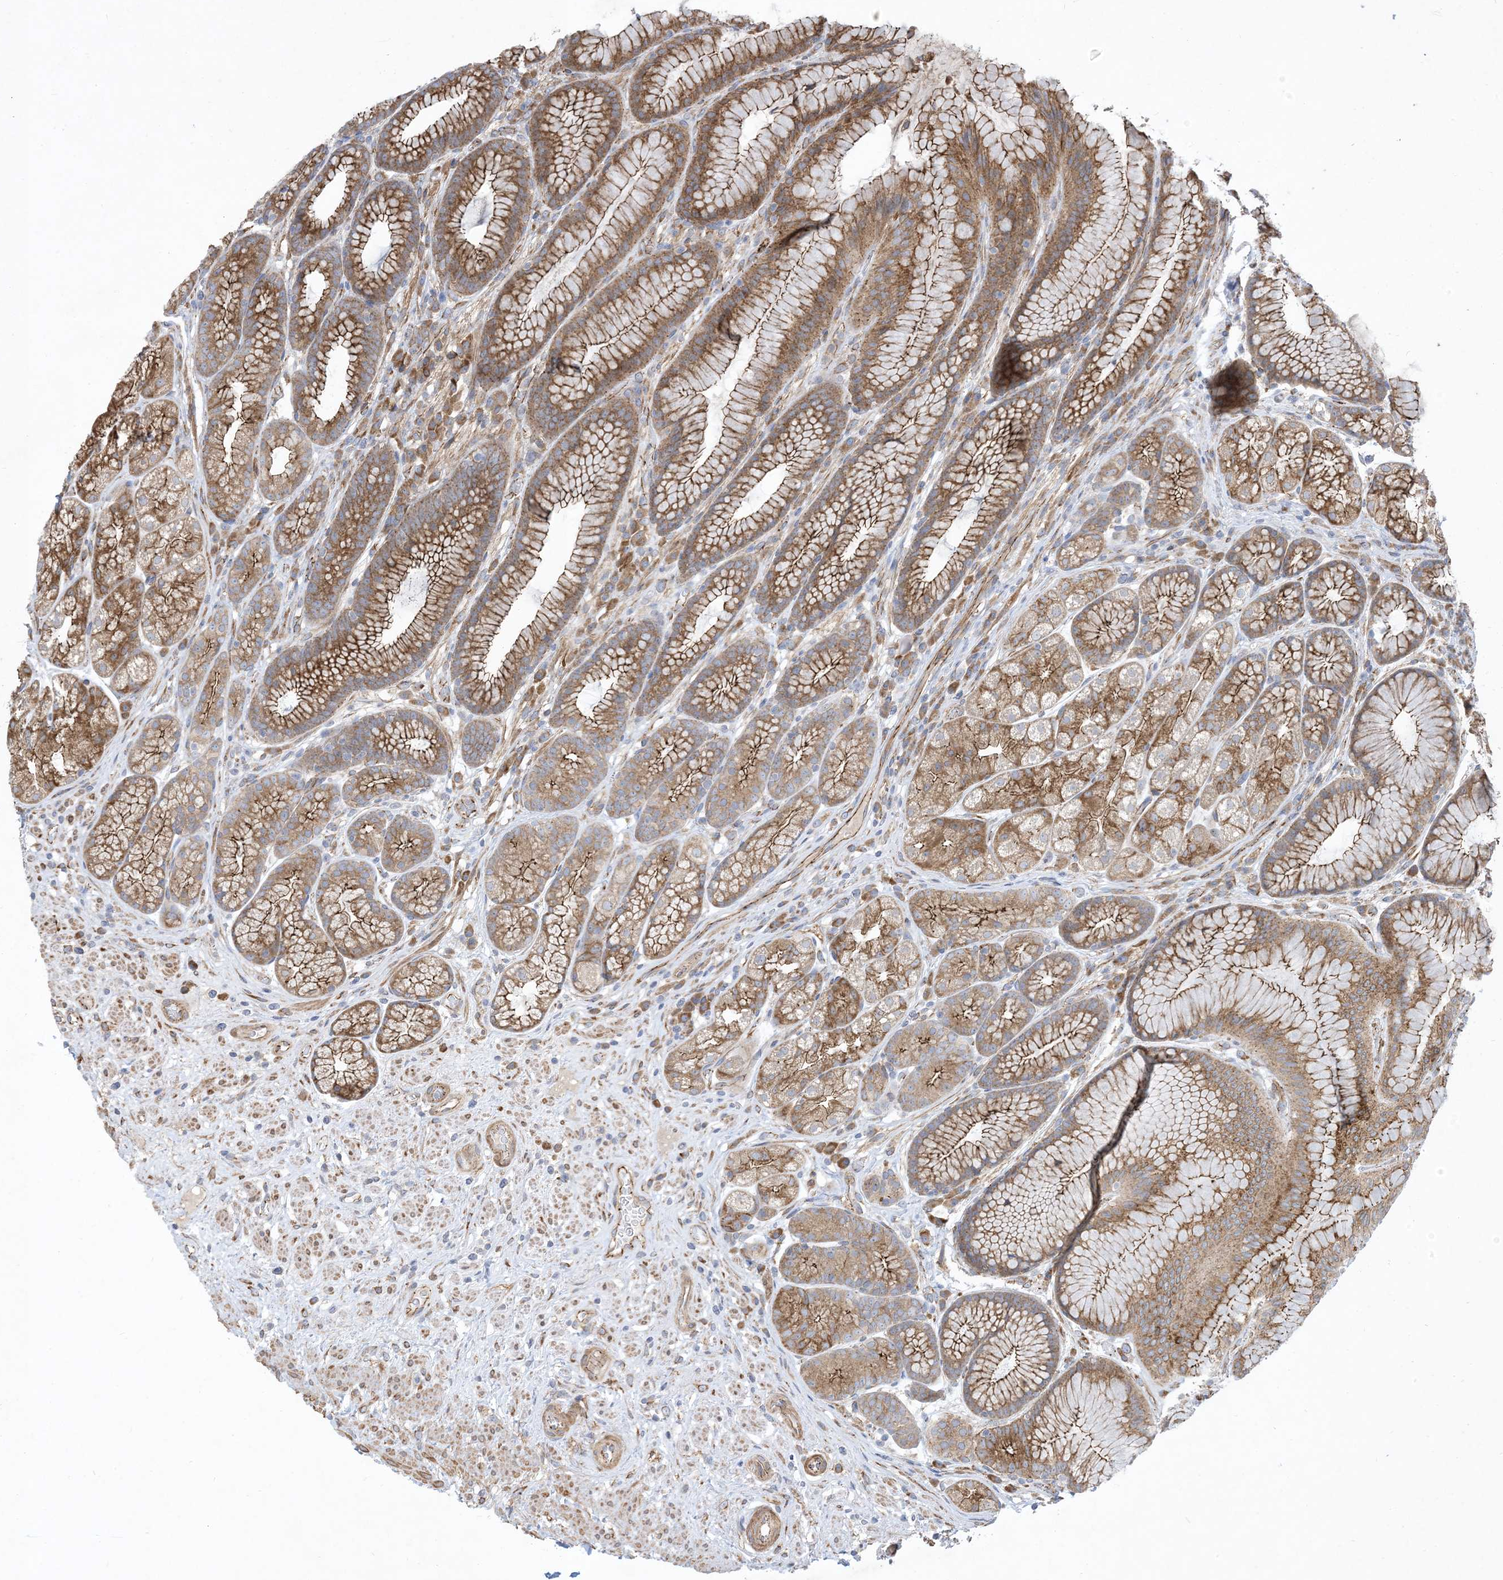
{"staining": {"intensity": "moderate", "quantity": ">75%", "location": "cytoplasmic/membranous"}, "tissue": "stomach", "cell_type": "Glandular cells", "image_type": "normal", "snomed": [{"axis": "morphology", "description": "Normal tissue, NOS"}, {"axis": "topography", "description": "Stomach"}], "caption": "Moderate cytoplasmic/membranous protein expression is present in about >75% of glandular cells in stomach.", "gene": "OTOP1", "patient": {"sex": "male", "age": 57}}